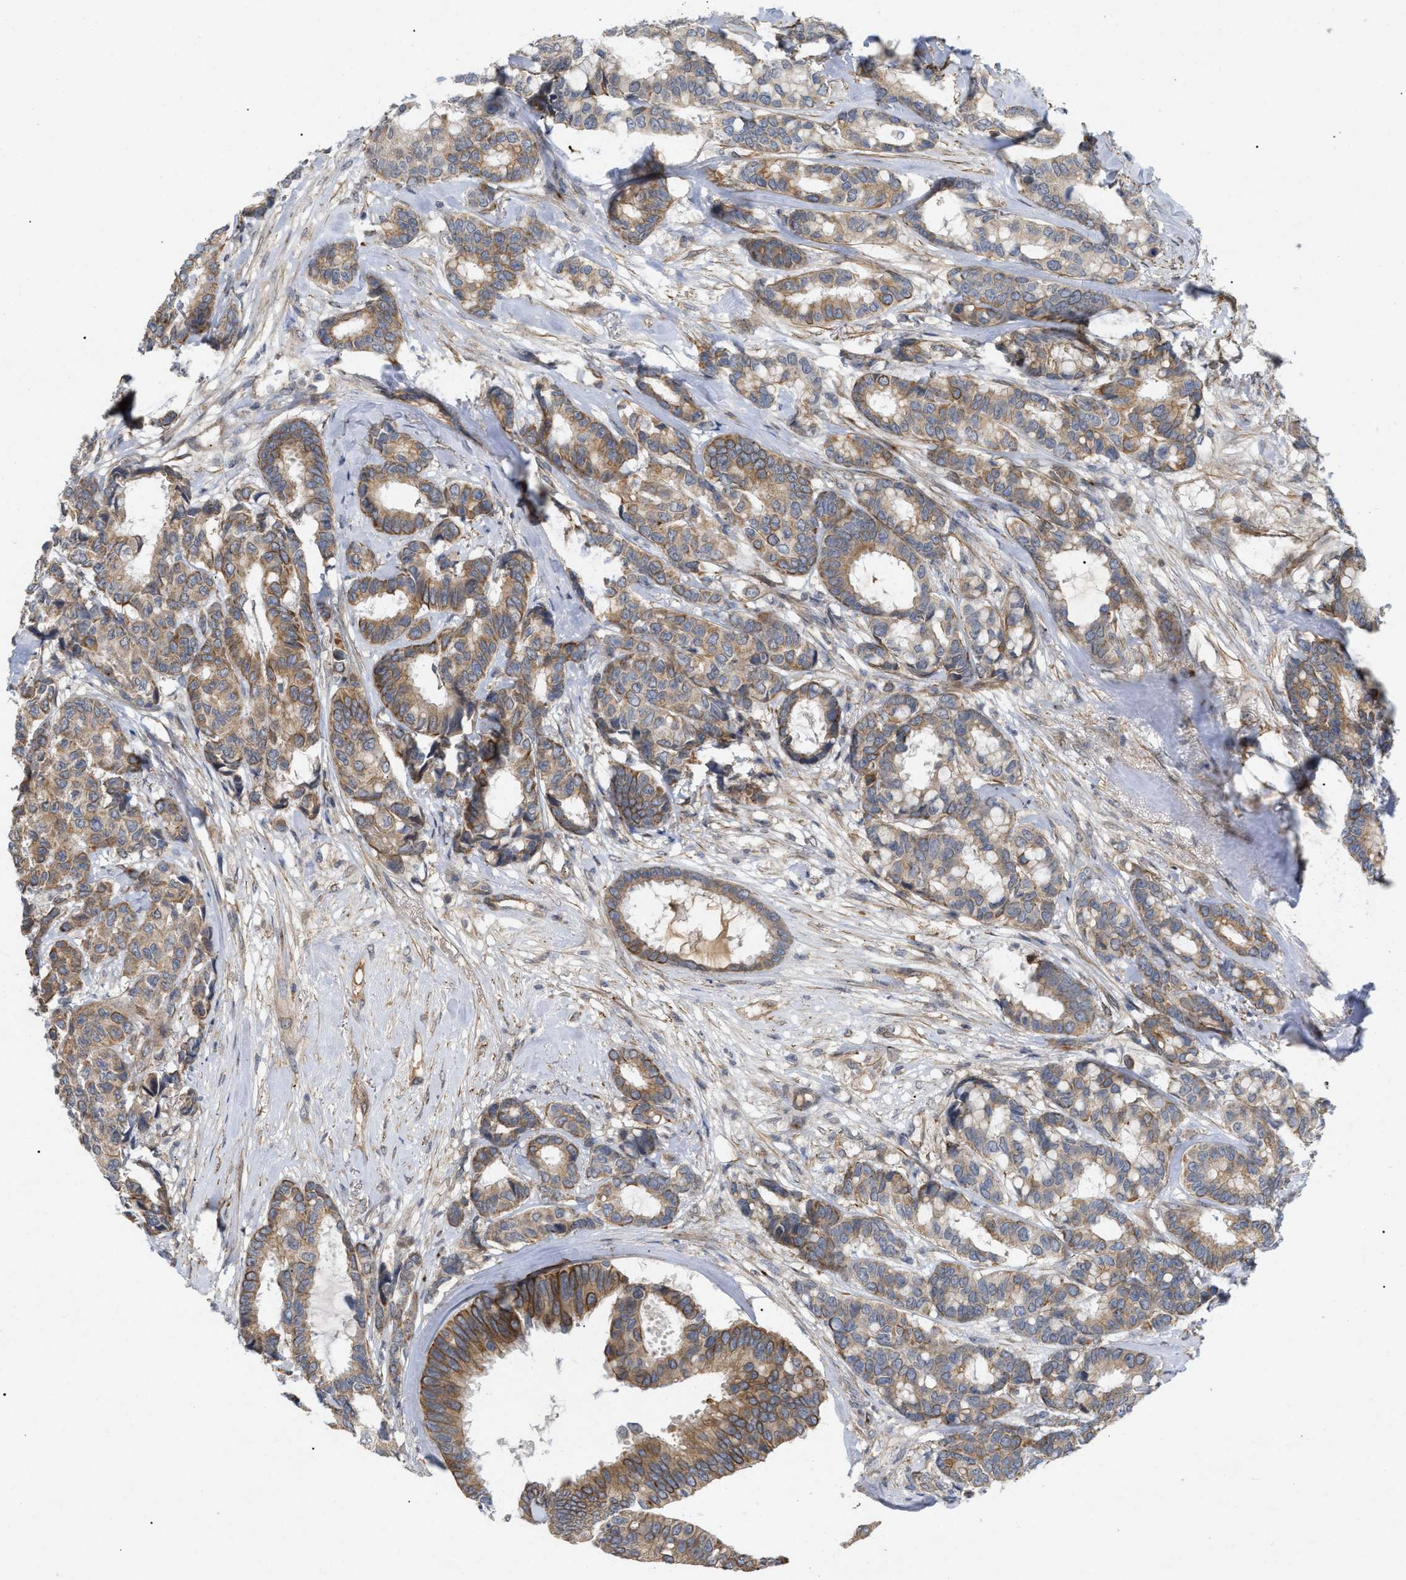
{"staining": {"intensity": "moderate", "quantity": ">75%", "location": "cytoplasmic/membranous"}, "tissue": "breast cancer", "cell_type": "Tumor cells", "image_type": "cancer", "snomed": [{"axis": "morphology", "description": "Duct carcinoma"}, {"axis": "topography", "description": "Breast"}], "caption": "Moderate cytoplasmic/membranous protein positivity is appreciated in about >75% of tumor cells in breast cancer. (Brightfield microscopy of DAB IHC at high magnification).", "gene": "ST6GALNAC6", "patient": {"sex": "female", "age": 87}}